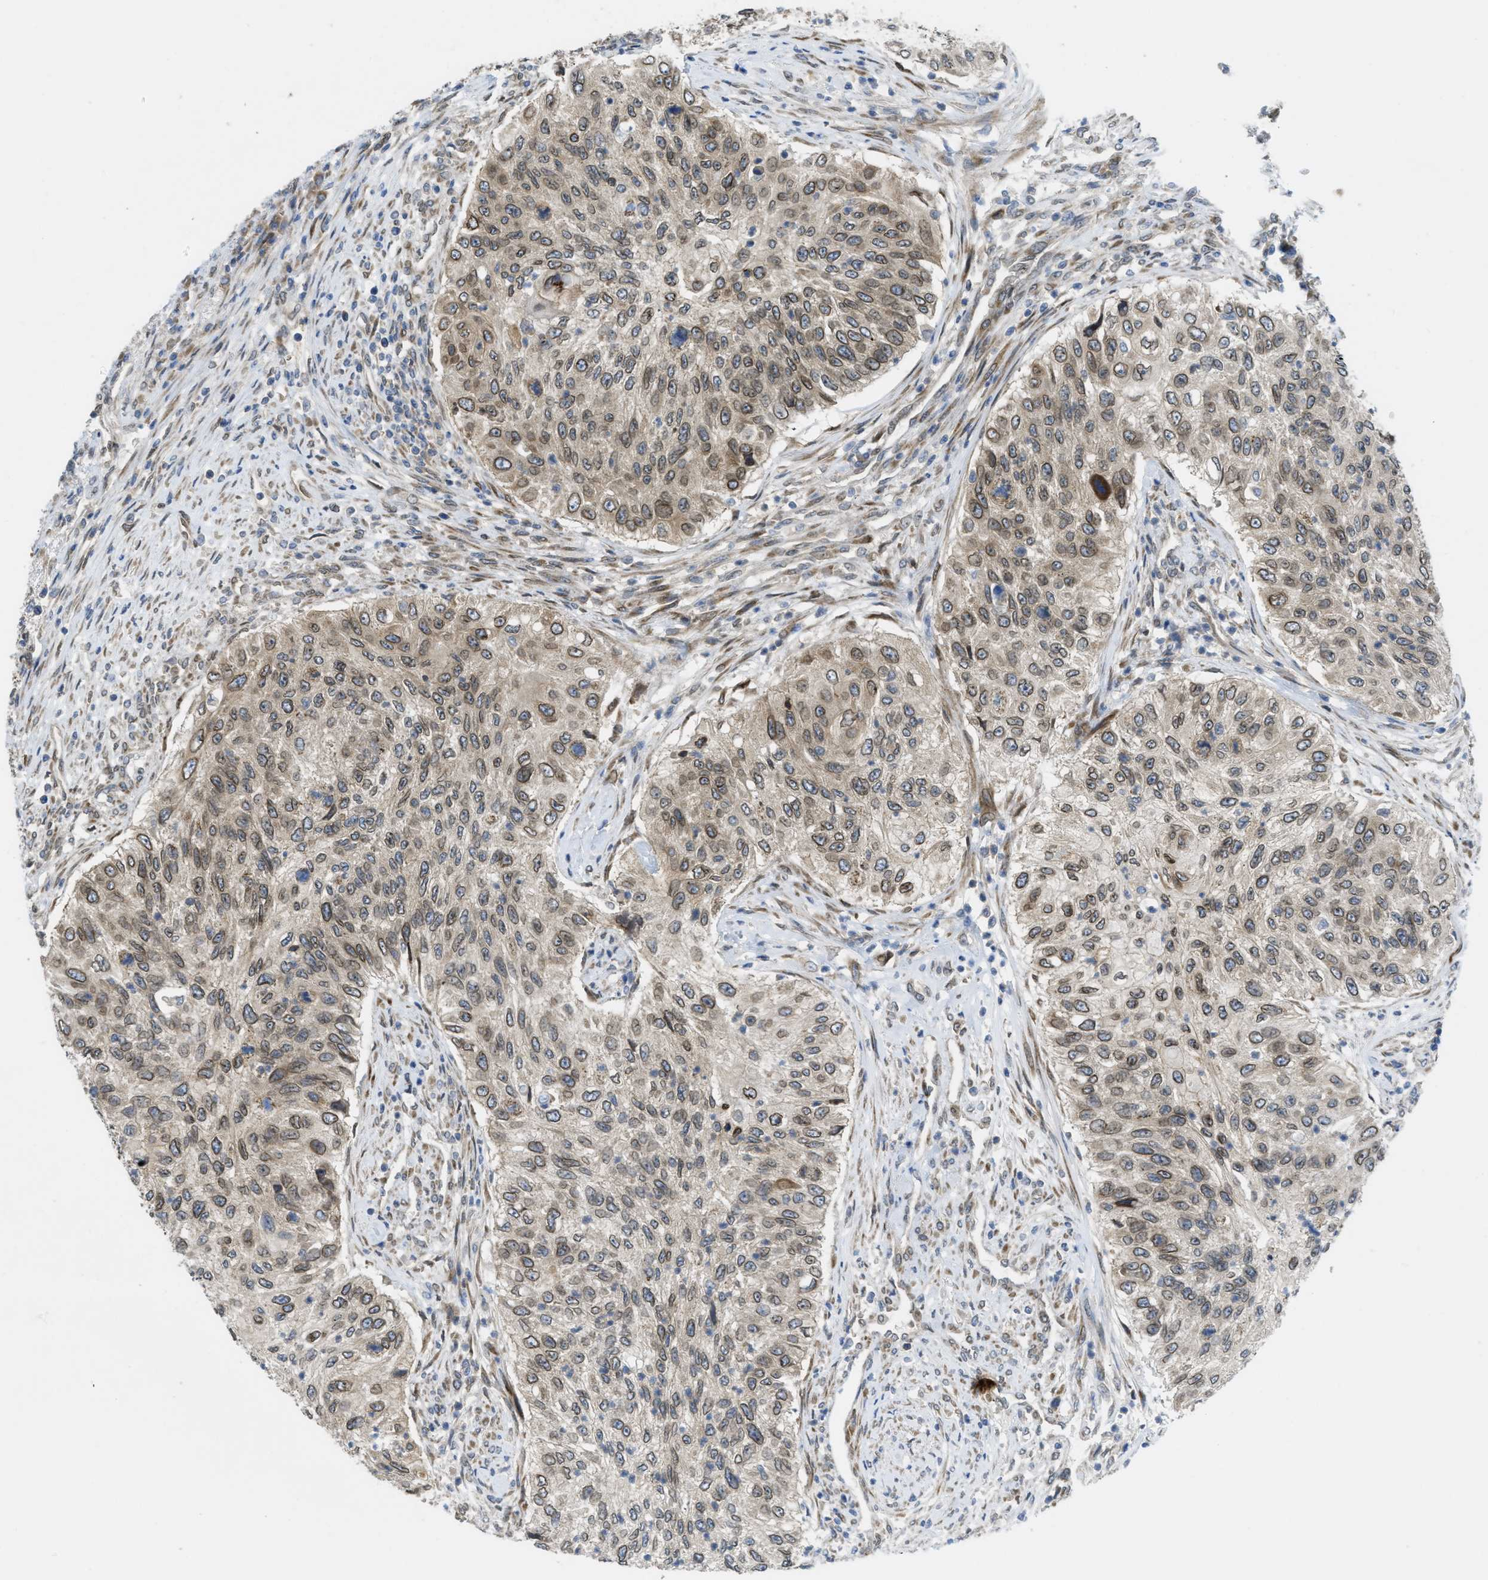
{"staining": {"intensity": "moderate", "quantity": ">75%", "location": "cytoplasmic/membranous,nuclear"}, "tissue": "urothelial cancer", "cell_type": "Tumor cells", "image_type": "cancer", "snomed": [{"axis": "morphology", "description": "Urothelial carcinoma, High grade"}, {"axis": "topography", "description": "Urinary bladder"}], "caption": "IHC of urothelial cancer exhibits medium levels of moderate cytoplasmic/membranous and nuclear staining in about >75% of tumor cells.", "gene": "EIF2AK3", "patient": {"sex": "female", "age": 60}}